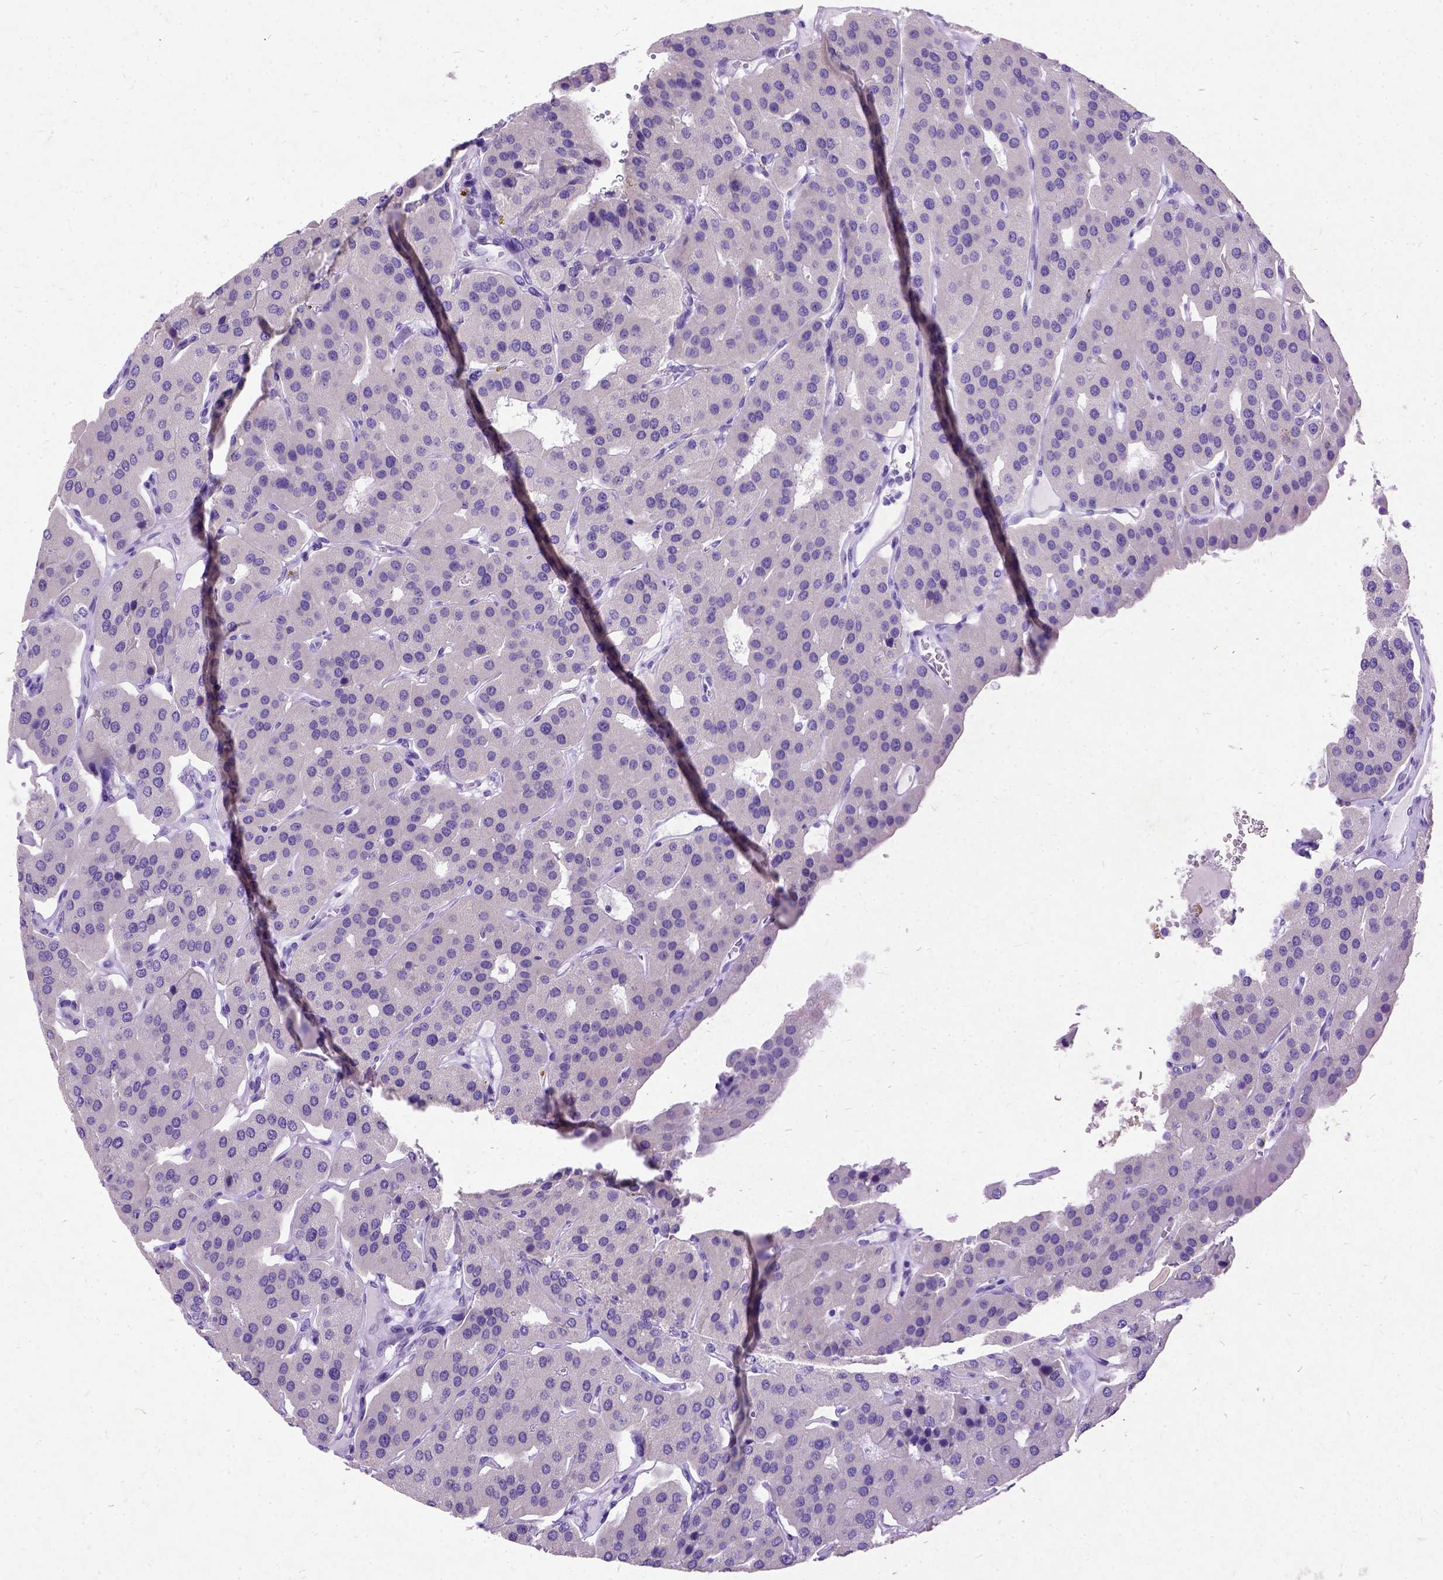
{"staining": {"intensity": "negative", "quantity": "none", "location": "none"}, "tissue": "parathyroid gland", "cell_type": "Glandular cells", "image_type": "normal", "snomed": [{"axis": "morphology", "description": "Normal tissue, NOS"}, {"axis": "morphology", "description": "Adenoma, NOS"}, {"axis": "topography", "description": "Parathyroid gland"}], "caption": "A photomicrograph of parathyroid gland stained for a protein reveals no brown staining in glandular cells. (Stains: DAB (3,3'-diaminobenzidine) immunohistochemistry (IHC) with hematoxylin counter stain, Microscopy: brightfield microscopy at high magnification).", "gene": "NEUROD4", "patient": {"sex": "female", "age": 86}}